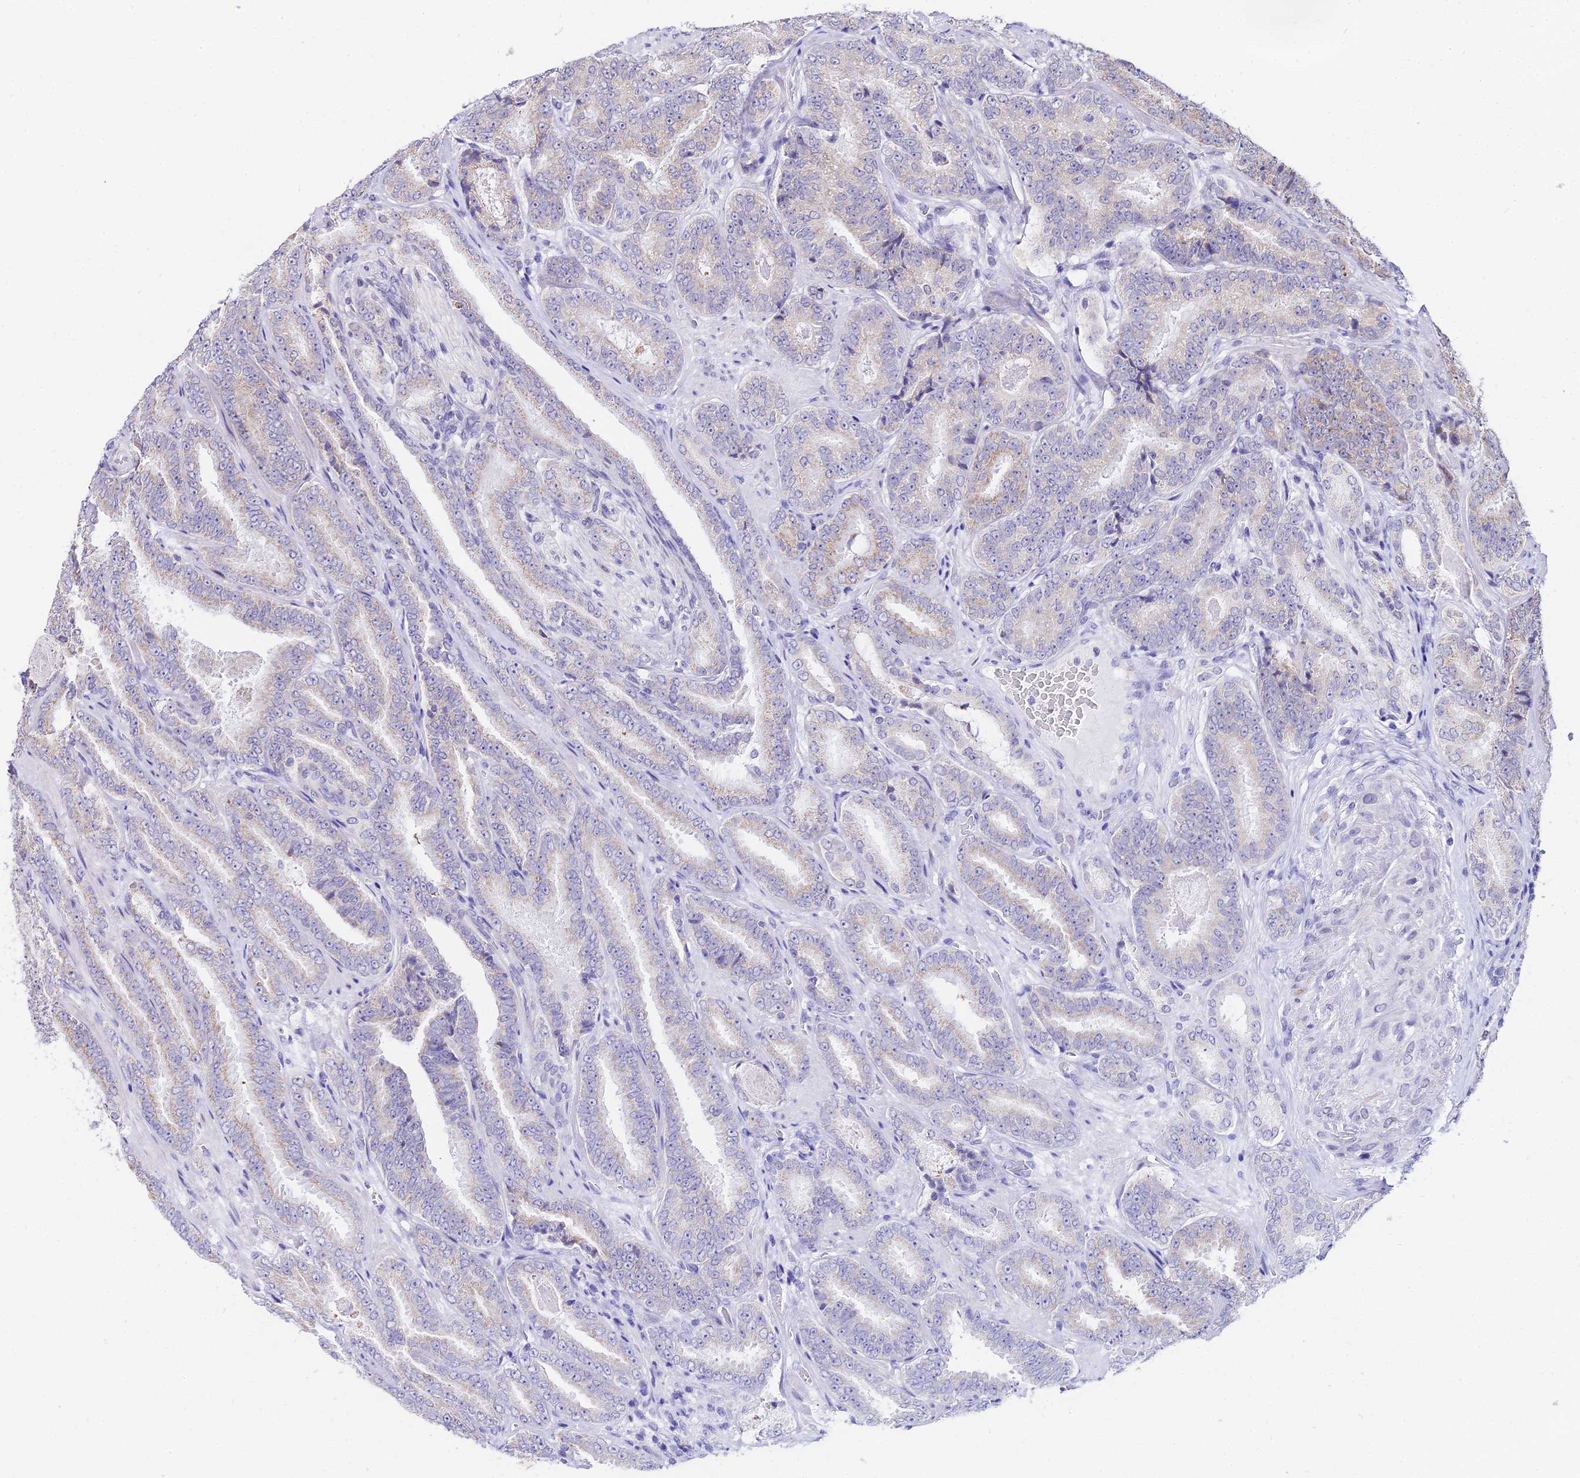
{"staining": {"intensity": "negative", "quantity": "none", "location": "none"}, "tissue": "prostate cancer", "cell_type": "Tumor cells", "image_type": "cancer", "snomed": [{"axis": "morphology", "description": "Adenocarcinoma, High grade"}, {"axis": "topography", "description": "Prostate"}], "caption": "Tumor cells are negative for brown protein staining in prostate high-grade adenocarcinoma.", "gene": "ATP5PB", "patient": {"sex": "male", "age": 72}}